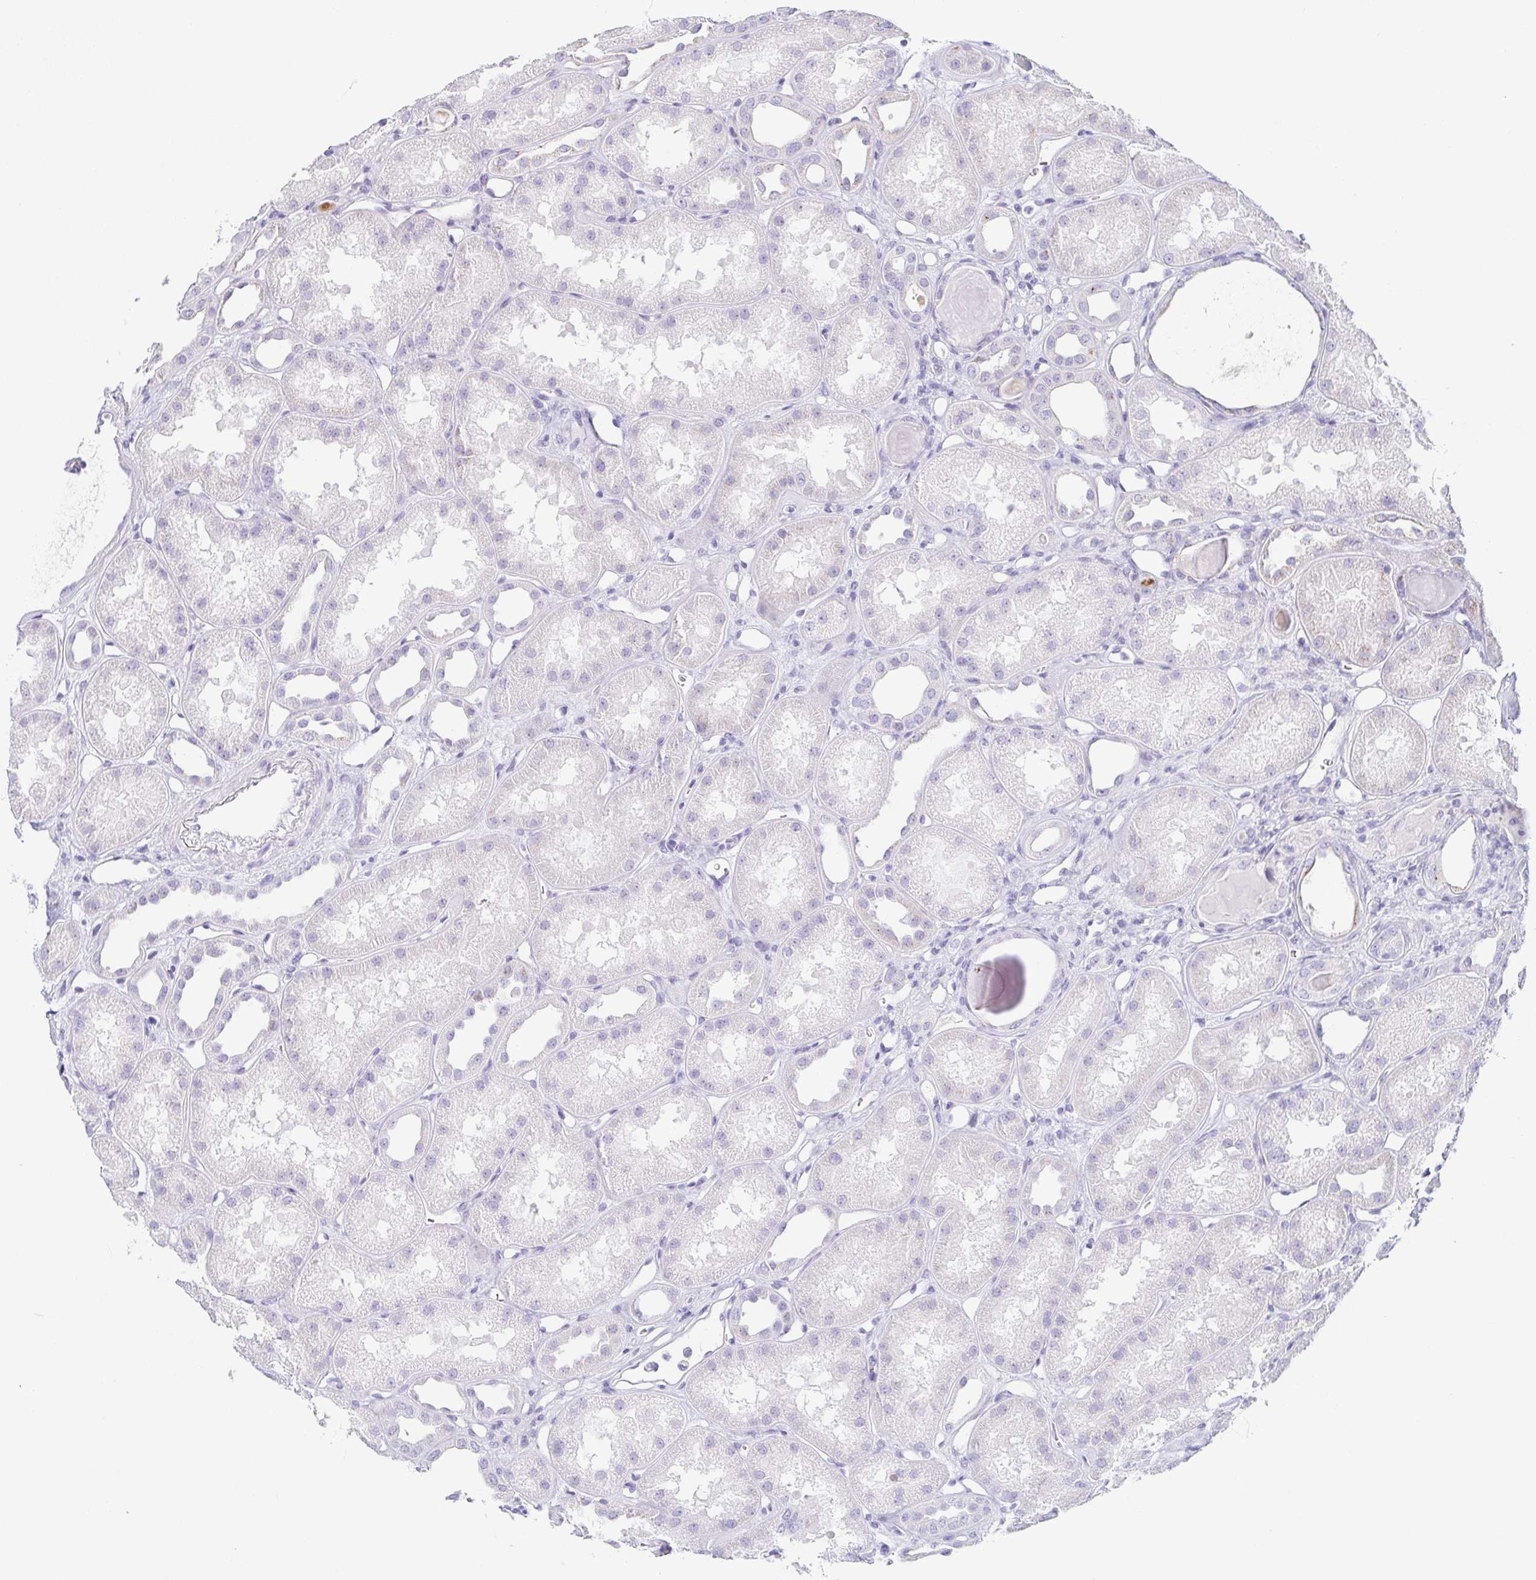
{"staining": {"intensity": "negative", "quantity": "none", "location": "none"}, "tissue": "kidney", "cell_type": "Cells in glomeruli", "image_type": "normal", "snomed": [{"axis": "morphology", "description": "Normal tissue, NOS"}, {"axis": "topography", "description": "Kidney"}], "caption": "Cells in glomeruli are negative for protein expression in normal human kidney. The staining is performed using DAB (3,3'-diaminobenzidine) brown chromogen with nuclei counter-stained in using hematoxylin.", "gene": "LDLRAD1", "patient": {"sex": "male", "age": 61}}